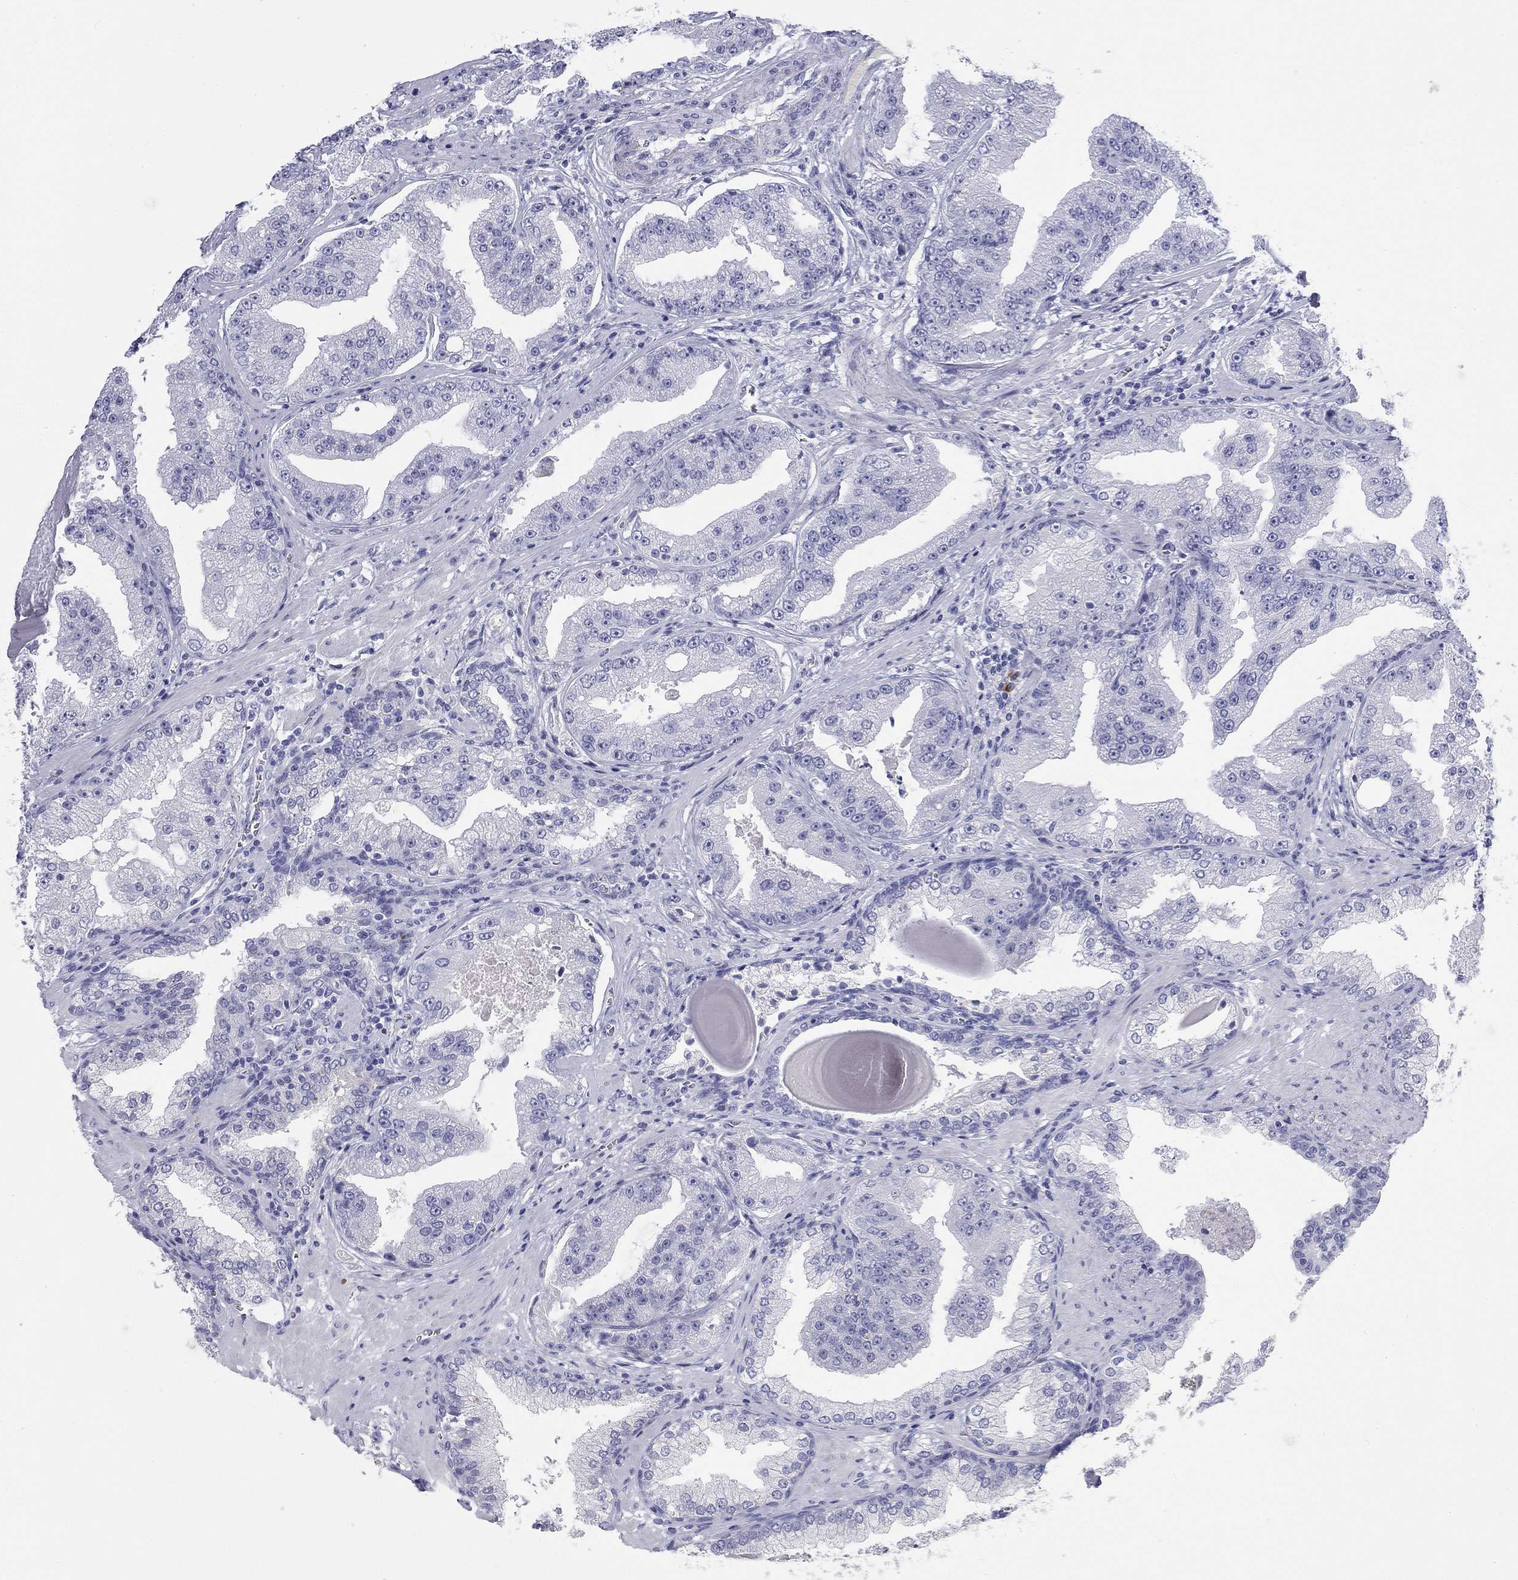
{"staining": {"intensity": "negative", "quantity": "none", "location": "none"}, "tissue": "prostate cancer", "cell_type": "Tumor cells", "image_type": "cancer", "snomed": [{"axis": "morphology", "description": "Adenocarcinoma, Low grade"}, {"axis": "topography", "description": "Prostate"}], "caption": "There is no significant positivity in tumor cells of prostate cancer (adenocarcinoma (low-grade)).", "gene": "PHOX2B", "patient": {"sex": "male", "age": 62}}